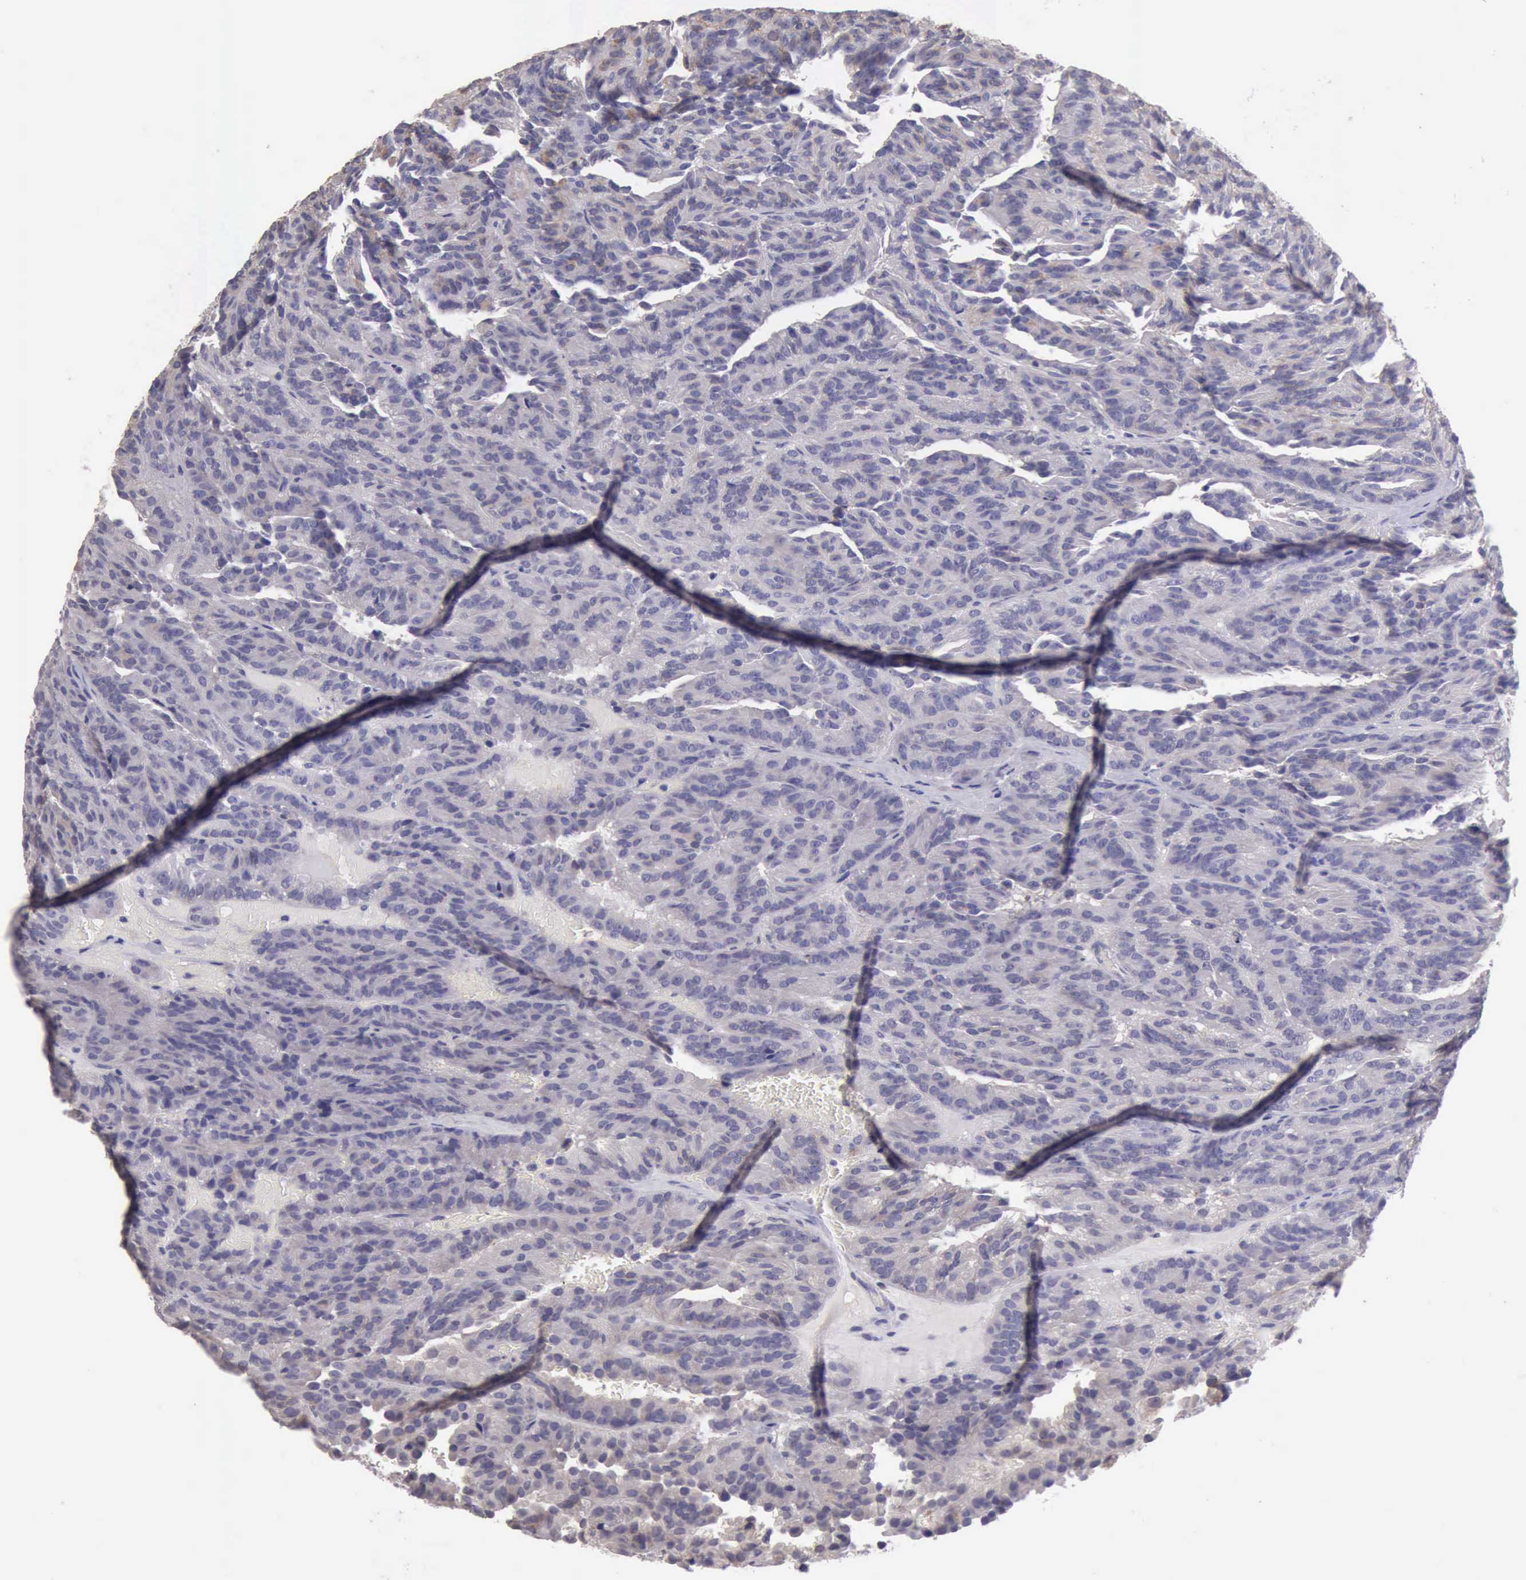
{"staining": {"intensity": "weak", "quantity": "25%-75%", "location": "cytoplasmic/membranous"}, "tissue": "renal cancer", "cell_type": "Tumor cells", "image_type": "cancer", "snomed": [{"axis": "morphology", "description": "Adenocarcinoma, NOS"}, {"axis": "topography", "description": "Kidney"}], "caption": "Immunohistochemical staining of renal cancer reveals weak cytoplasmic/membranous protein positivity in about 25%-75% of tumor cells.", "gene": "KCND1", "patient": {"sex": "male", "age": 46}}